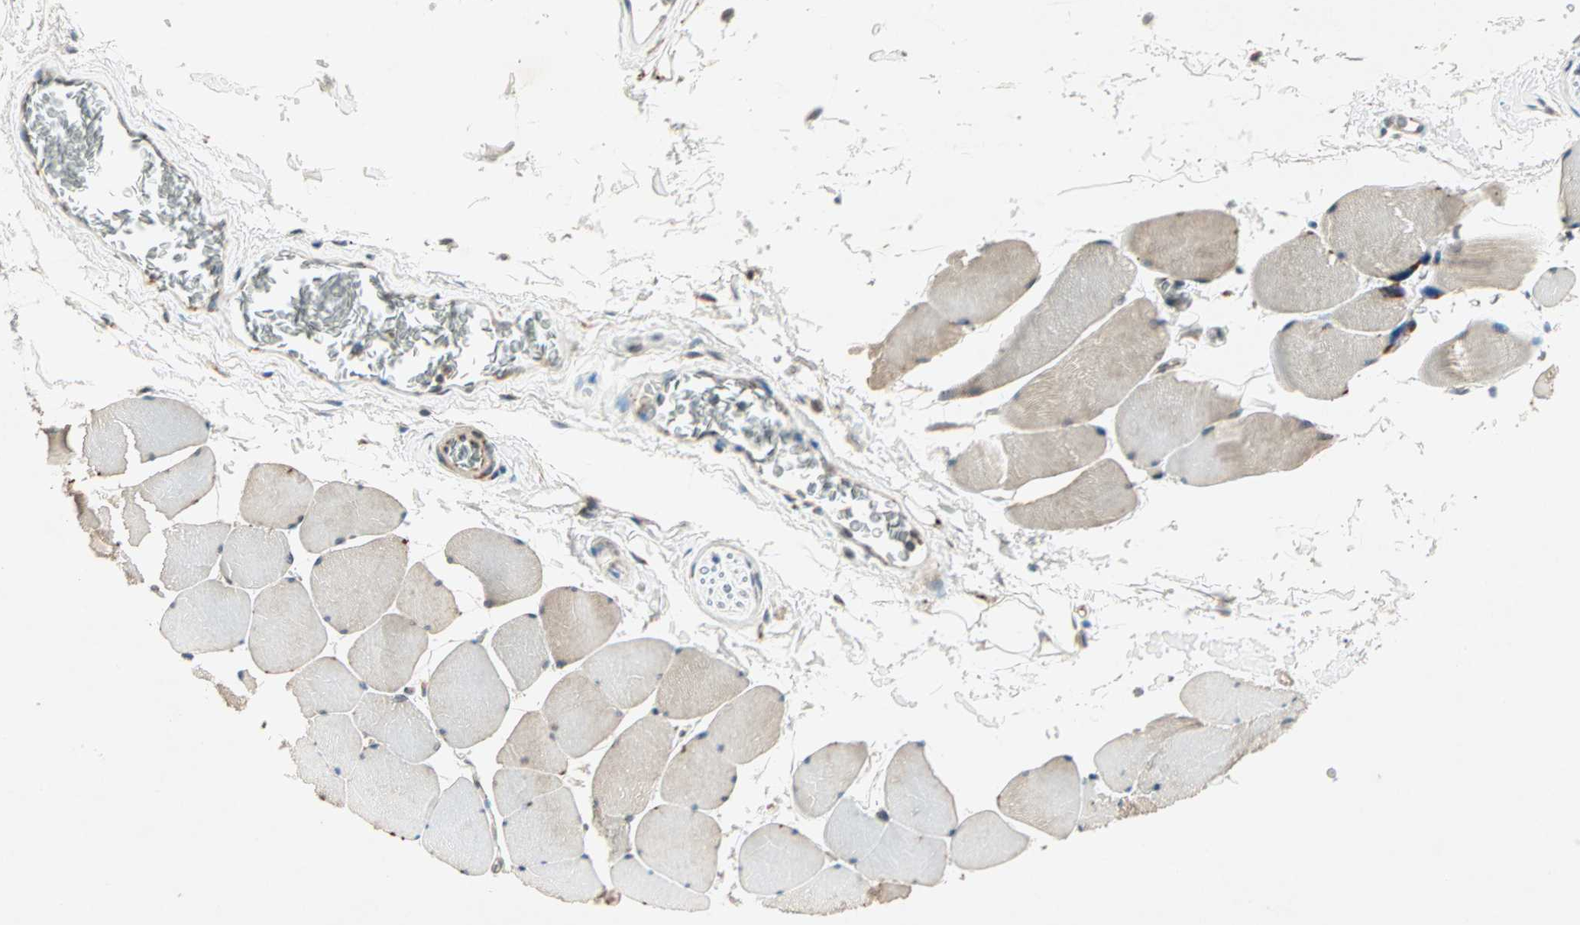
{"staining": {"intensity": "weak", "quantity": ">75%", "location": "cytoplasmic/membranous"}, "tissue": "skeletal muscle", "cell_type": "Myocytes", "image_type": "normal", "snomed": [{"axis": "morphology", "description": "Normal tissue, NOS"}, {"axis": "topography", "description": "Skeletal muscle"}], "caption": "Skeletal muscle stained with DAB (3,3'-diaminobenzidine) immunohistochemistry displays low levels of weak cytoplasmic/membranous staining in about >75% of myocytes.", "gene": "ZNF37A", "patient": {"sex": "male", "age": 62}}